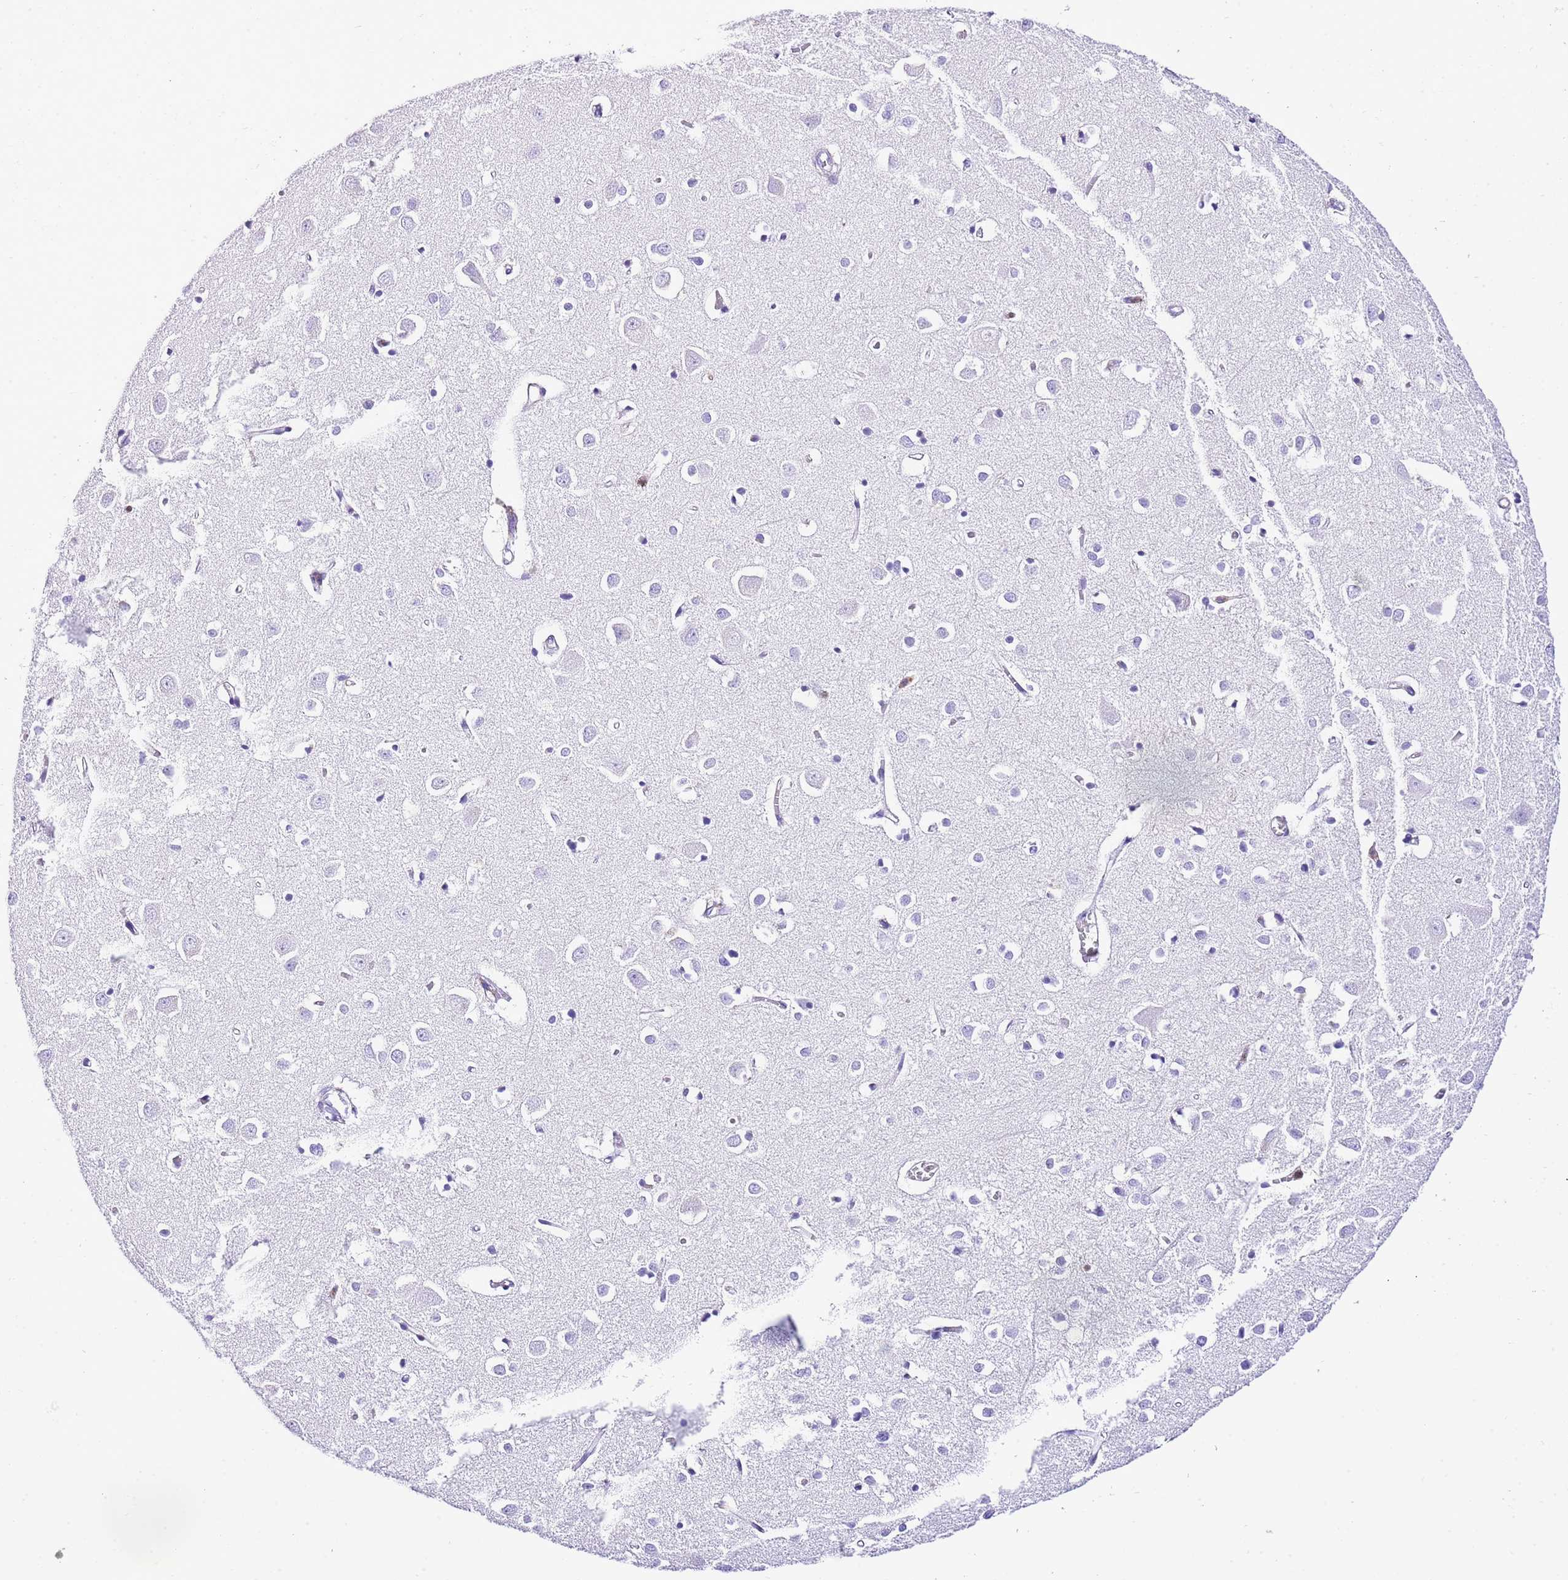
{"staining": {"intensity": "negative", "quantity": "none", "location": "none"}, "tissue": "cerebral cortex", "cell_type": "Endothelial cells", "image_type": "normal", "snomed": [{"axis": "morphology", "description": "Normal tissue, NOS"}, {"axis": "topography", "description": "Cerebral cortex"}], "caption": "Immunohistochemistry of benign cerebral cortex shows no expression in endothelial cells.", "gene": "CNN2", "patient": {"sex": "female", "age": 64}}